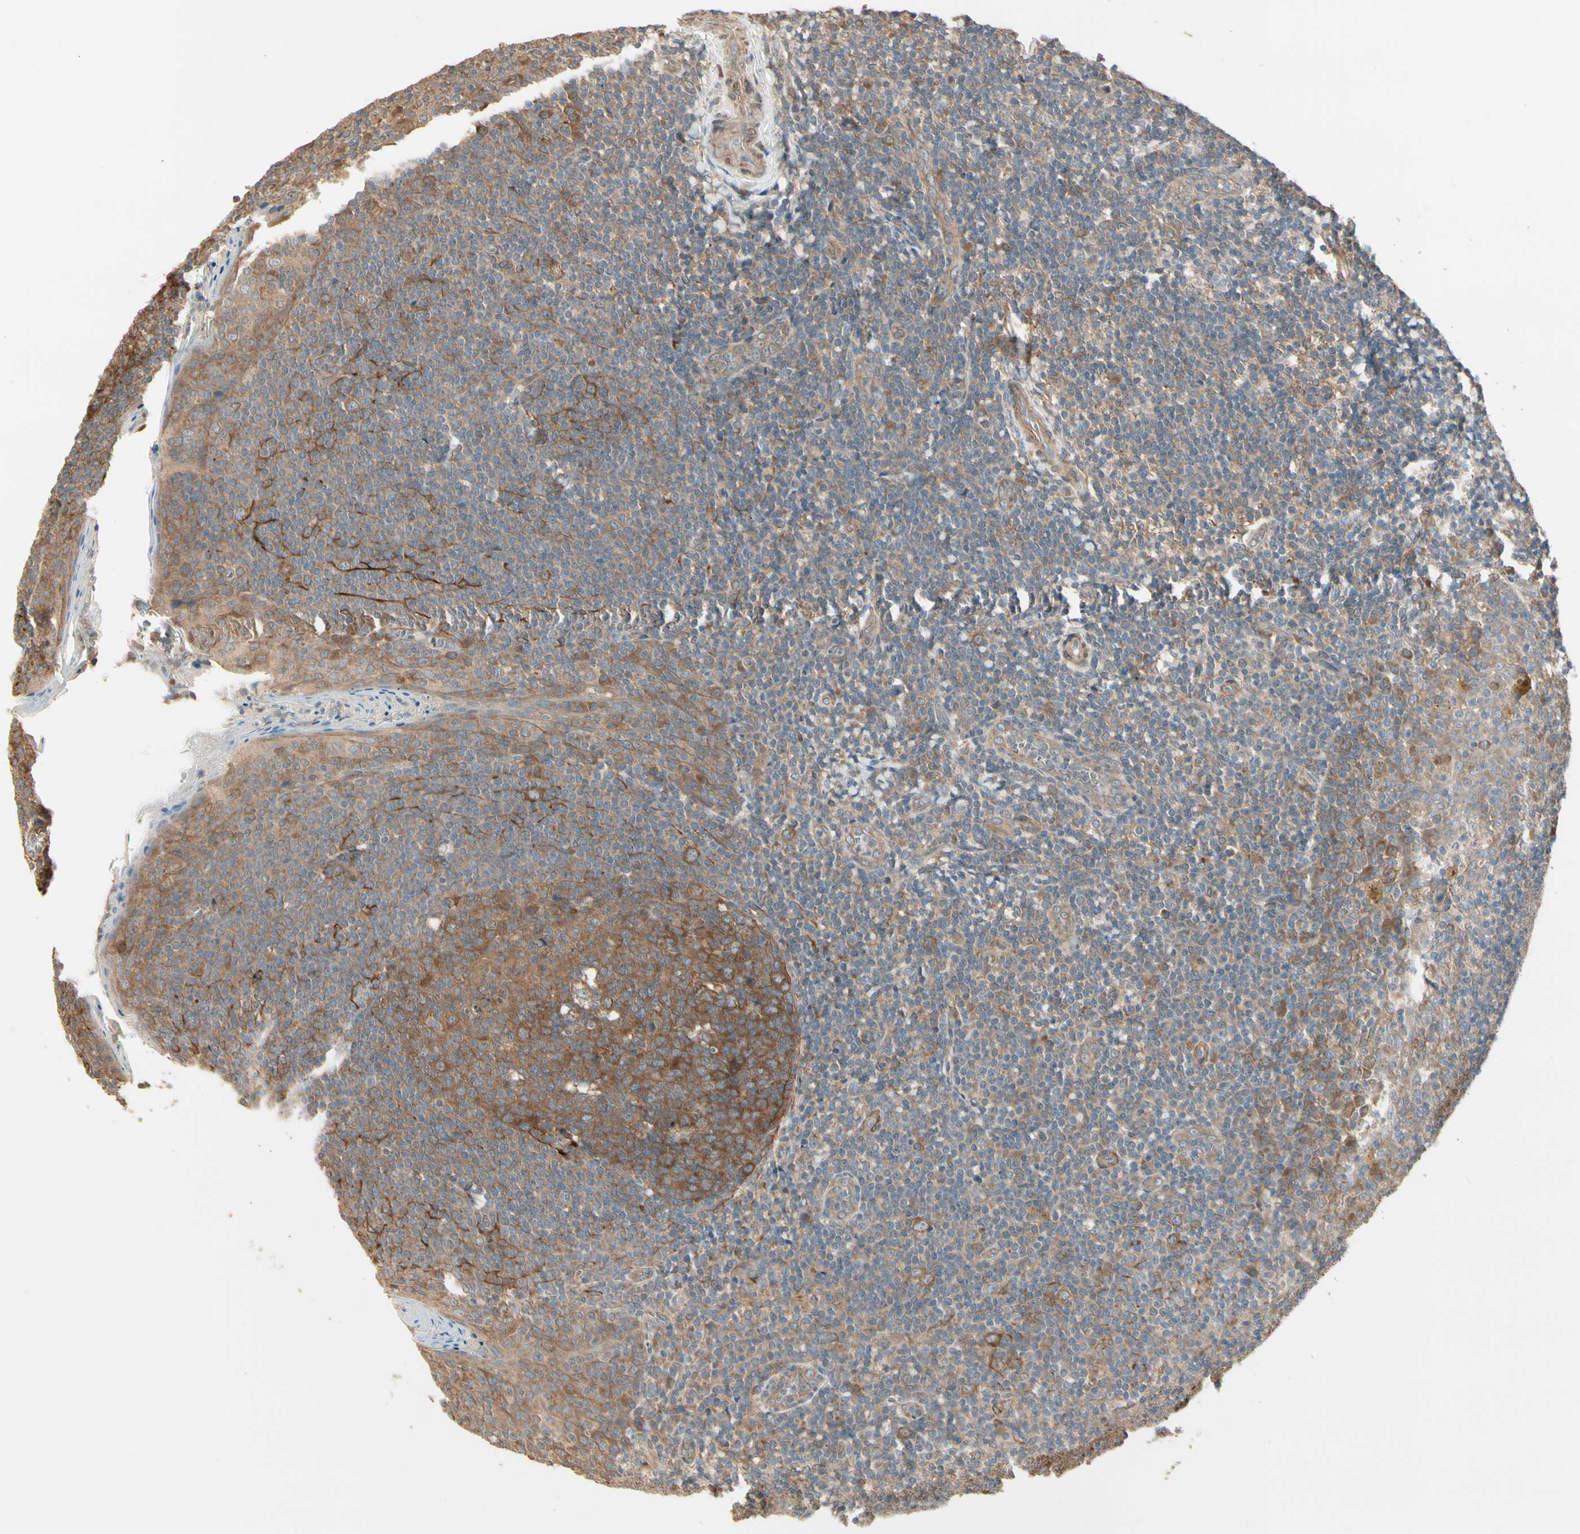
{"staining": {"intensity": "strong", "quantity": ">75%", "location": "cytoplasmic/membranous"}, "tissue": "tonsil", "cell_type": "Germinal center cells", "image_type": "normal", "snomed": [{"axis": "morphology", "description": "Normal tissue, NOS"}, {"axis": "topography", "description": "Tonsil"}], "caption": "High-power microscopy captured an IHC image of unremarkable tonsil, revealing strong cytoplasmic/membranous staining in about >75% of germinal center cells.", "gene": "IRAG1", "patient": {"sex": "male", "age": 31}}